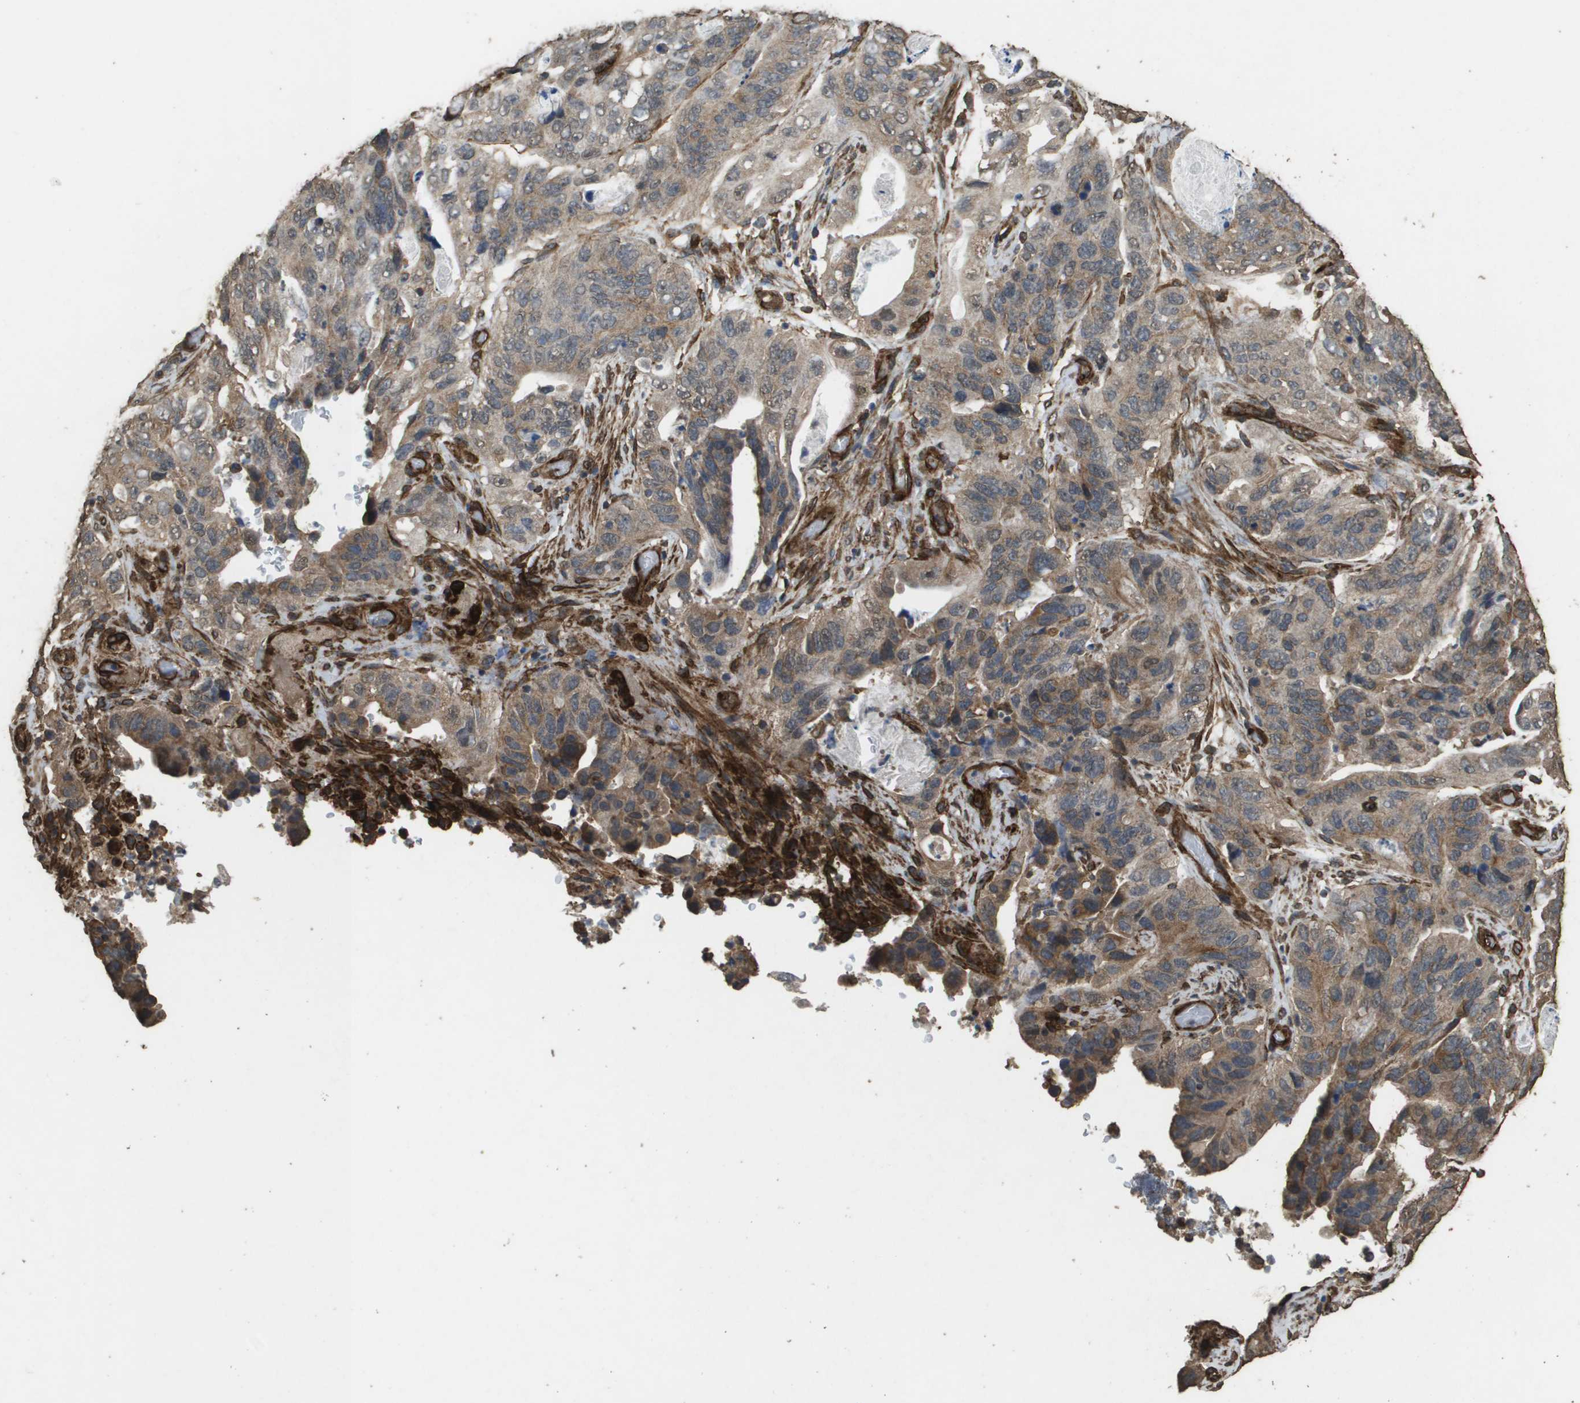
{"staining": {"intensity": "moderate", "quantity": ">75%", "location": "cytoplasmic/membranous"}, "tissue": "stomach cancer", "cell_type": "Tumor cells", "image_type": "cancer", "snomed": [{"axis": "morphology", "description": "Adenocarcinoma, NOS"}, {"axis": "topography", "description": "Stomach"}], "caption": "Stomach cancer (adenocarcinoma) was stained to show a protein in brown. There is medium levels of moderate cytoplasmic/membranous expression in approximately >75% of tumor cells.", "gene": "AAMP", "patient": {"sex": "female", "age": 89}}